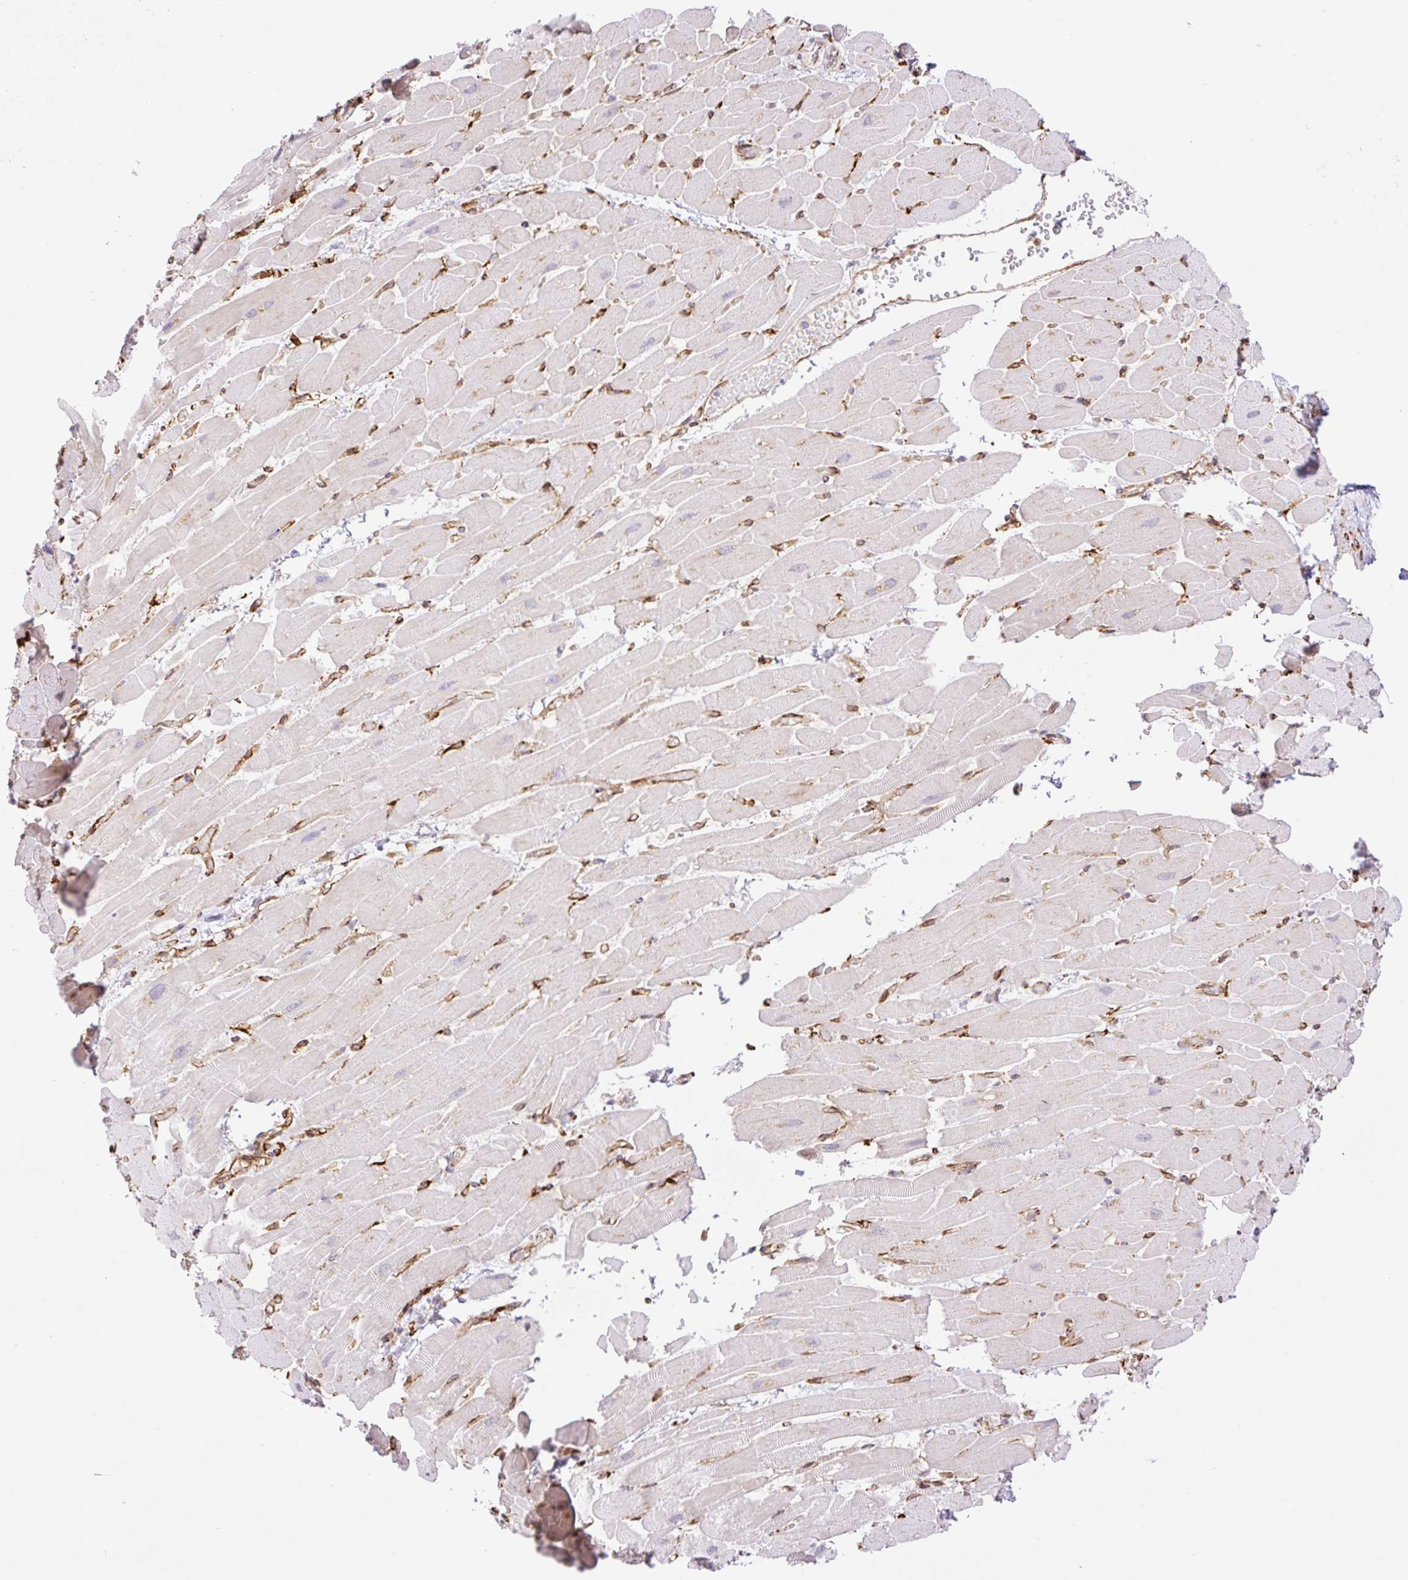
{"staining": {"intensity": "negative", "quantity": "none", "location": "none"}, "tissue": "heart muscle", "cell_type": "Cardiomyocytes", "image_type": "normal", "snomed": [{"axis": "morphology", "description": "Normal tissue, NOS"}, {"axis": "topography", "description": "Heart"}], "caption": "Human heart muscle stained for a protein using IHC demonstrates no expression in cardiomyocytes.", "gene": "RAB30", "patient": {"sex": "male", "age": 37}}